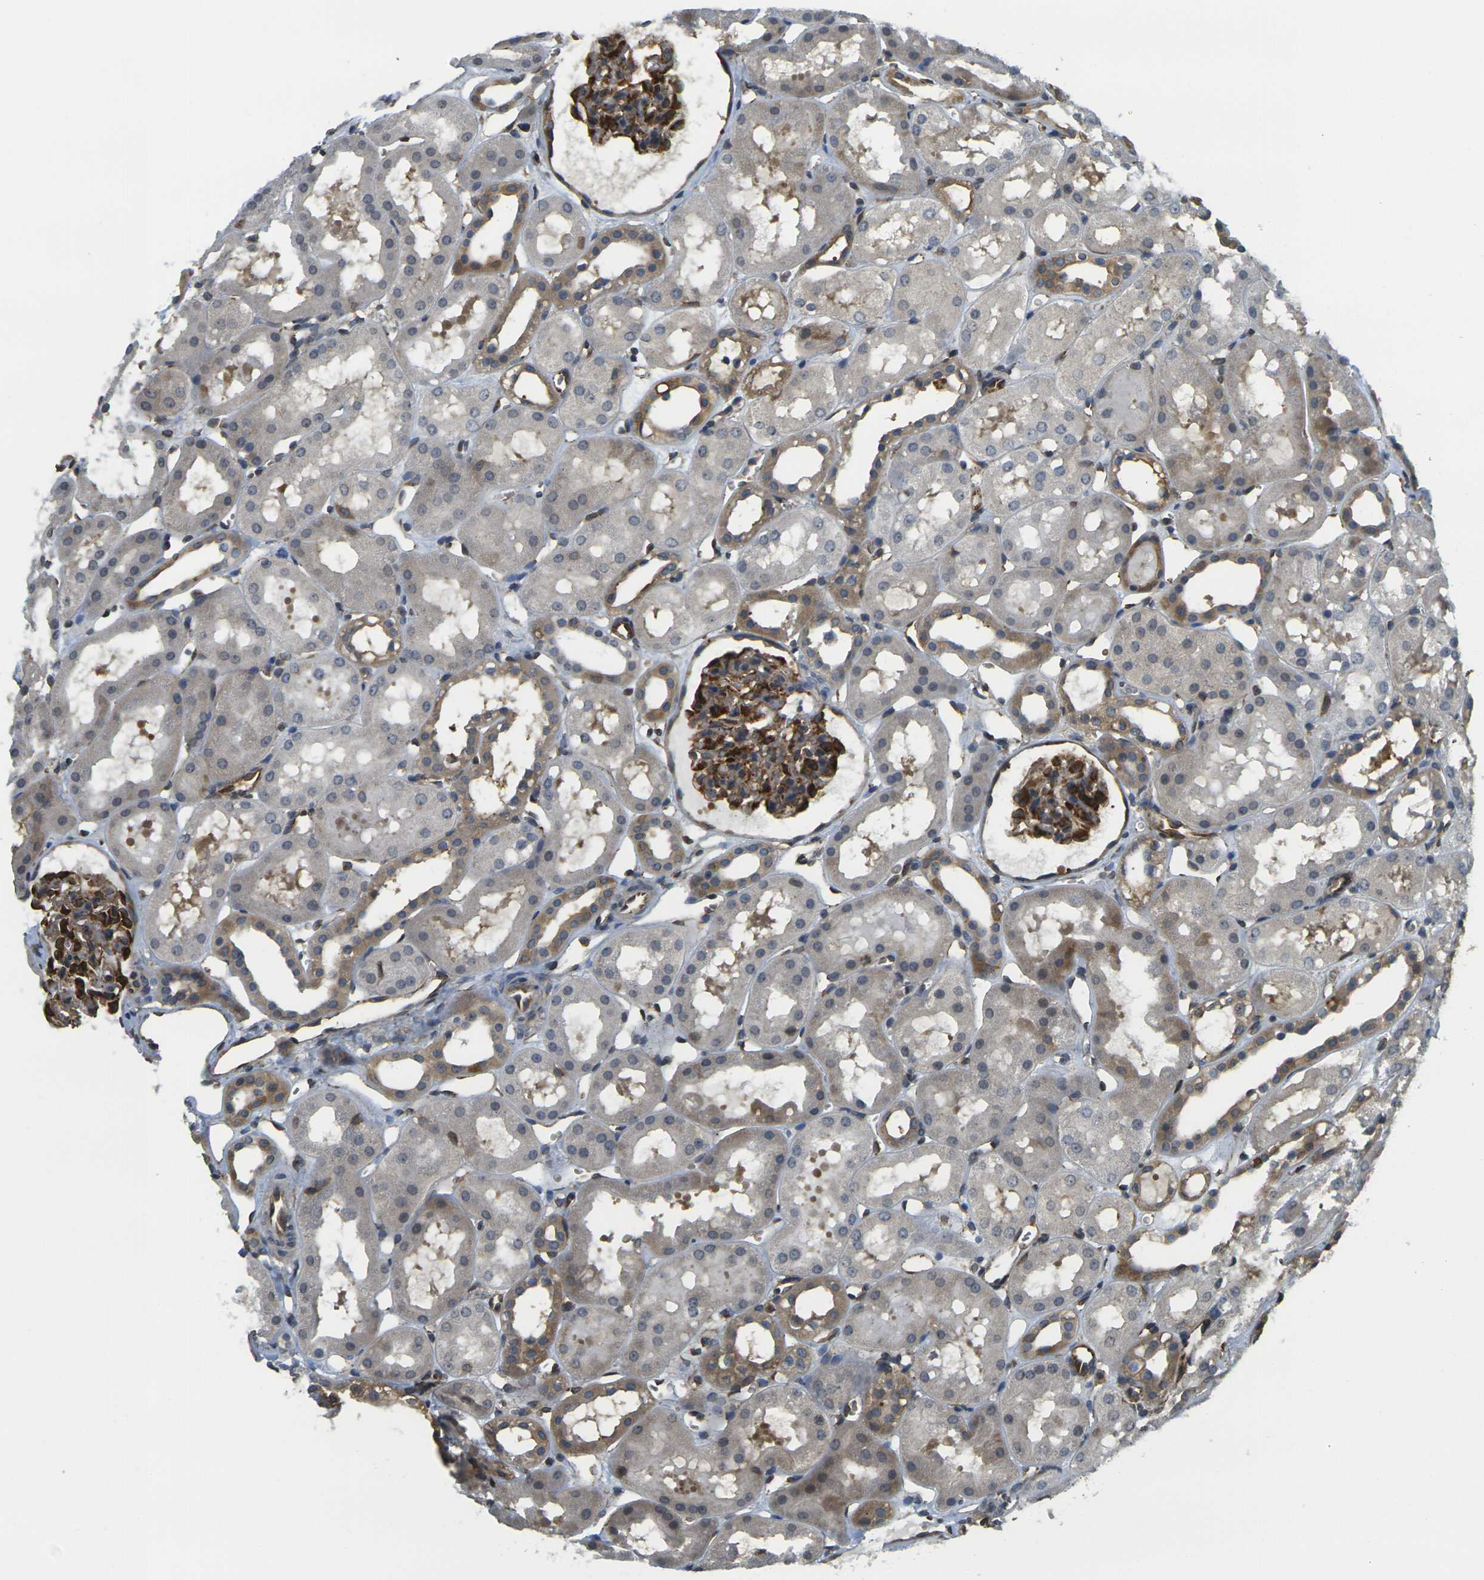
{"staining": {"intensity": "strong", "quantity": "25%-75%", "location": "cytoplasmic/membranous"}, "tissue": "kidney", "cell_type": "Cells in glomeruli", "image_type": "normal", "snomed": [{"axis": "morphology", "description": "Normal tissue, NOS"}, {"axis": "topography", "description": "Kidney"}, {"axis": "topography", "description": "Urinary bladder"}], "caption": "Immunohistochemical staining of benign human kidney displays strong cytoplasmic/membranous protein staining in approximately 25%-75% of cells in glomeruli. The staining was performed using DAB, with brown indicating positive protein expression. Nuclei are stained blue with hematoxylin.", "gene": "CAST", "patient": {"sex": "male", "age": 16}}